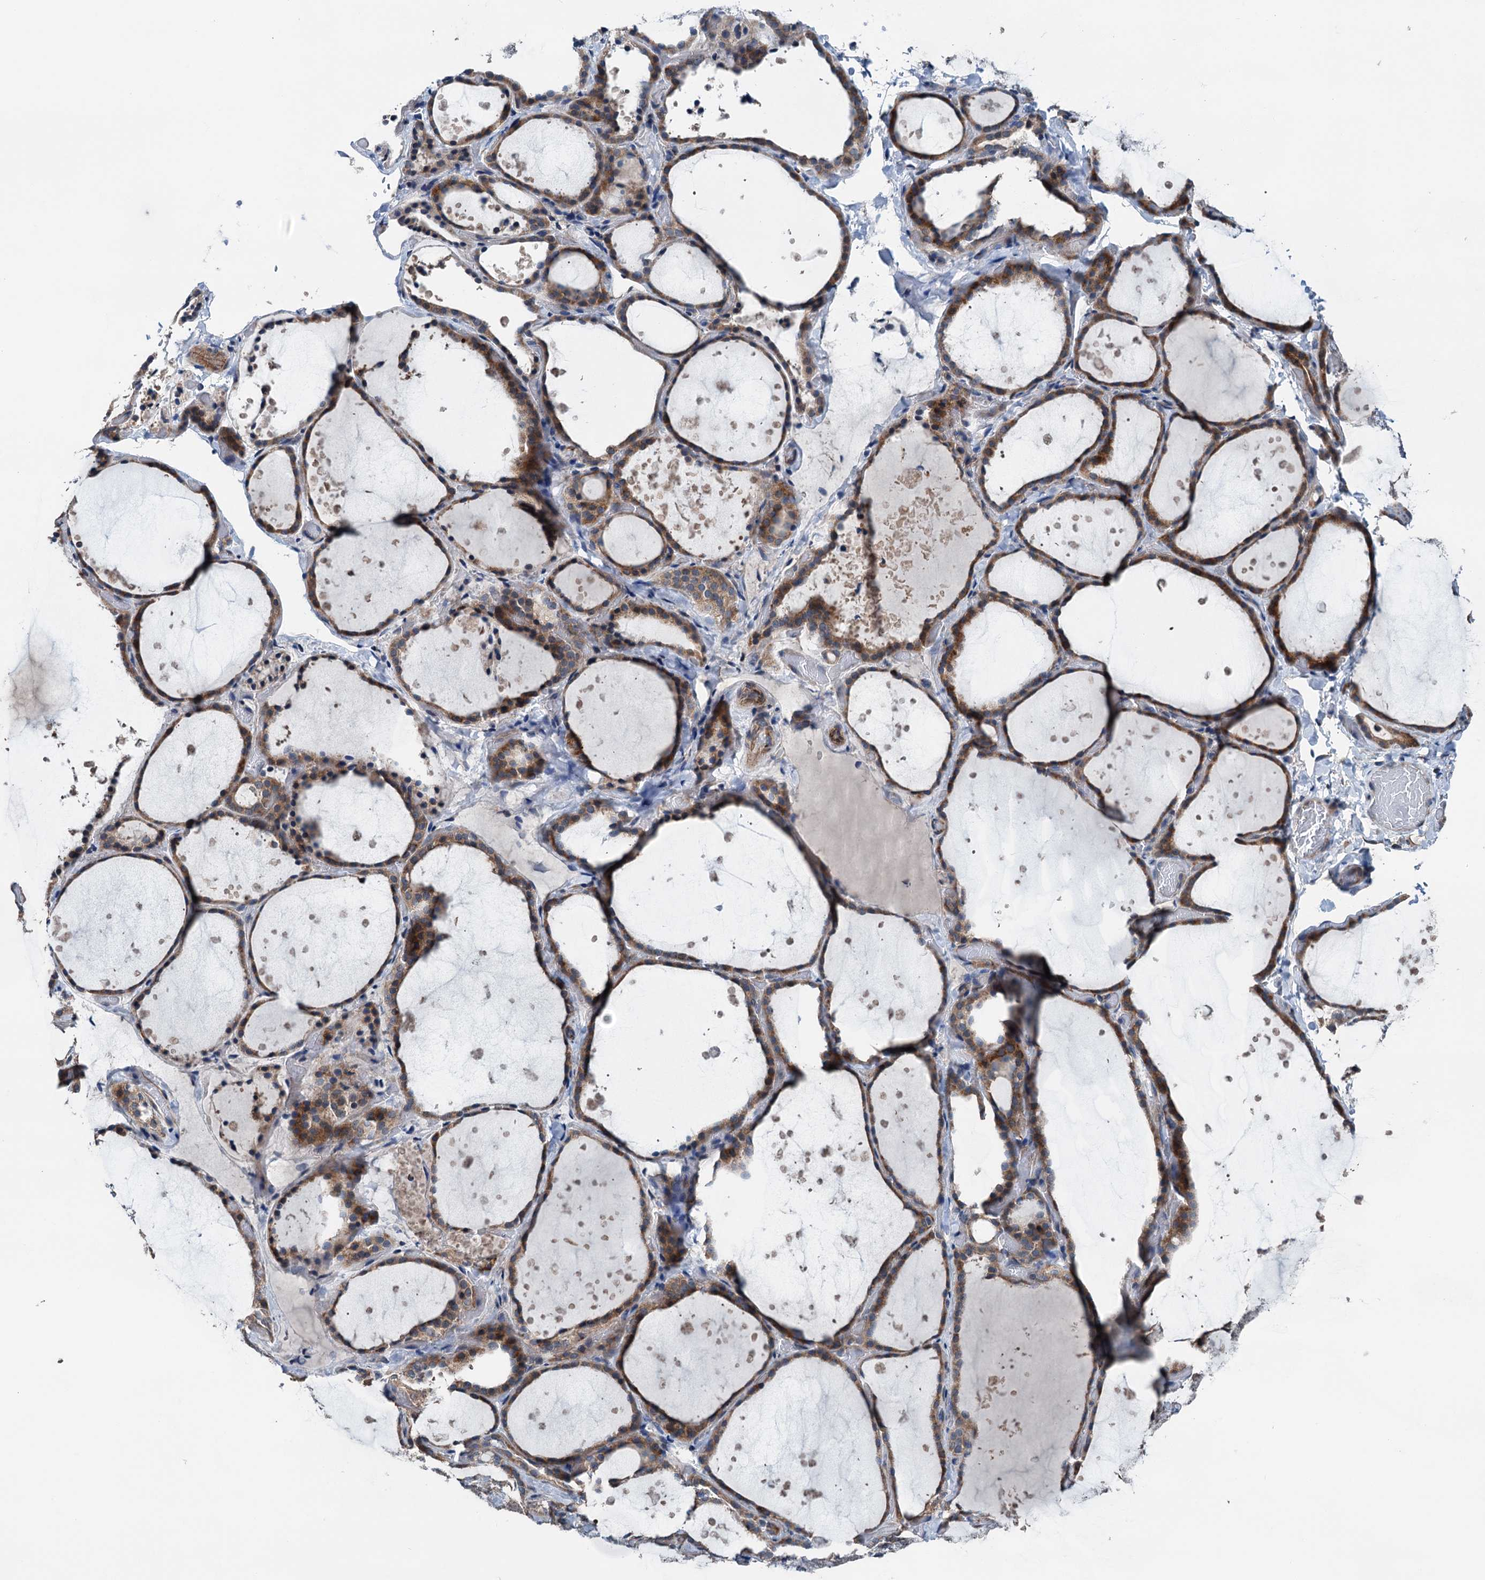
{"staining": {"intensity": "moderate", "quantity": ">75%", "location": "cytoplasmic/membranous"}, "tissue": "thyroid gland", "cell_type": "Glandular cells", "image_type": "normal", "snomed": [{"axis": "morphology", "description": "Normal tissue, NOS"}, {"axis": "topography", "description": "Thyroid gland"}], "caption": "Immunohistochemical staining of benign thyroid gland displays moderate cytoplasmic/membranous protein positivity in approximately >75% of glandular cells. (DAB IHC, brown staining for protein, blue staining for nuclei).", "gene": "ELAC1", "patient": {"sex": "female", "age": 44}}